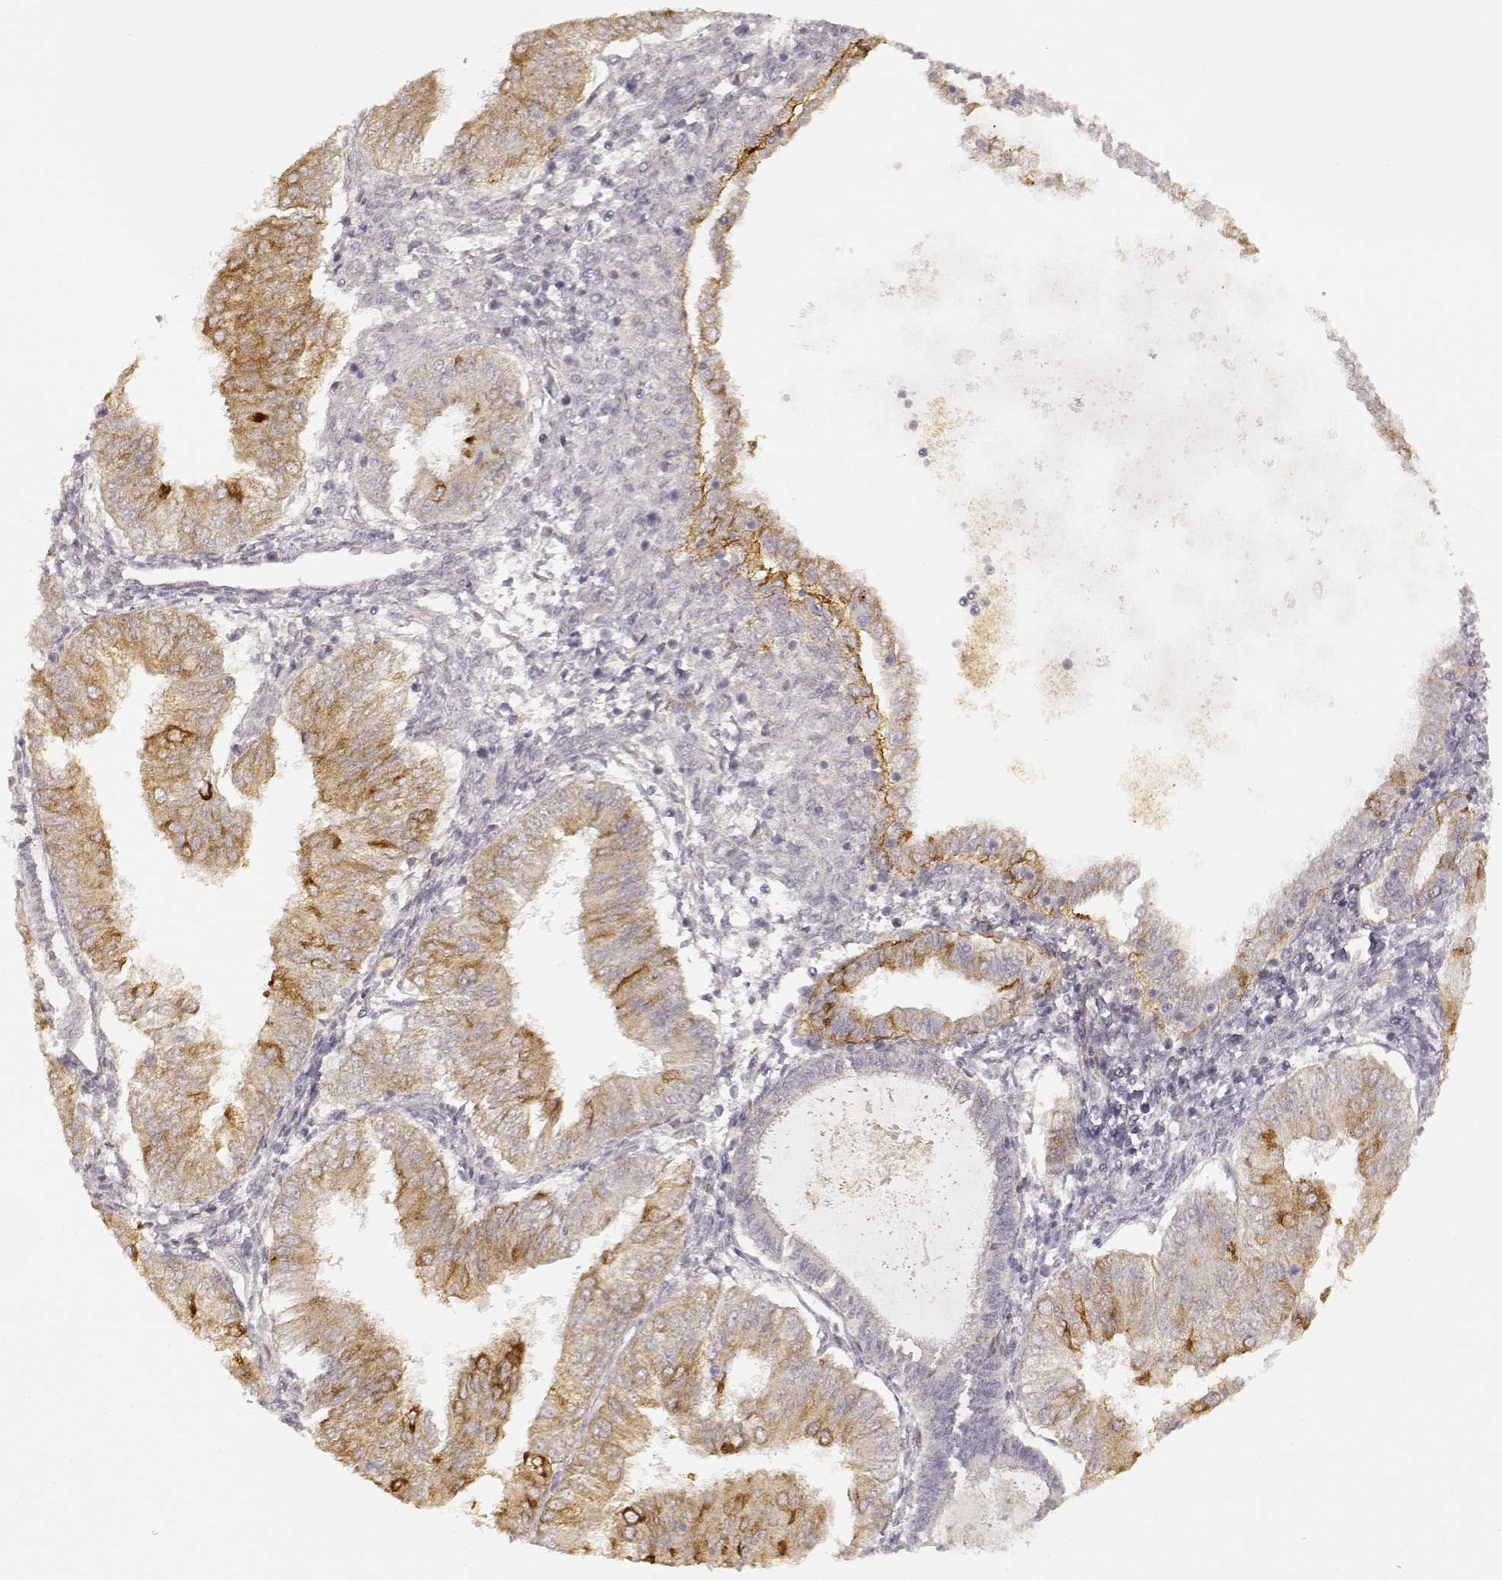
{"staining": {"intensity": "moderate", "quantity": "25%-75%", "location": "cytoplasmic/membranous"}, "tissue": "endometrial cancer", "cell_type": "Tumor cells", "image_type": "cancer", "snomed": [{"axis": "morphology", "description": "Adenocarcinoma, NOS"}, {"axis": "topography", "description": "Endometrium"}], "caption": "A brown stain highlights moderate cytoplasmic/membranous positivity of a protein in human endometrial cancer tumor cells. (IHC, brightfield microscopy, high magnification).", "gene": "LAMC2", "patient": {"sex": "female", "age": 53}}